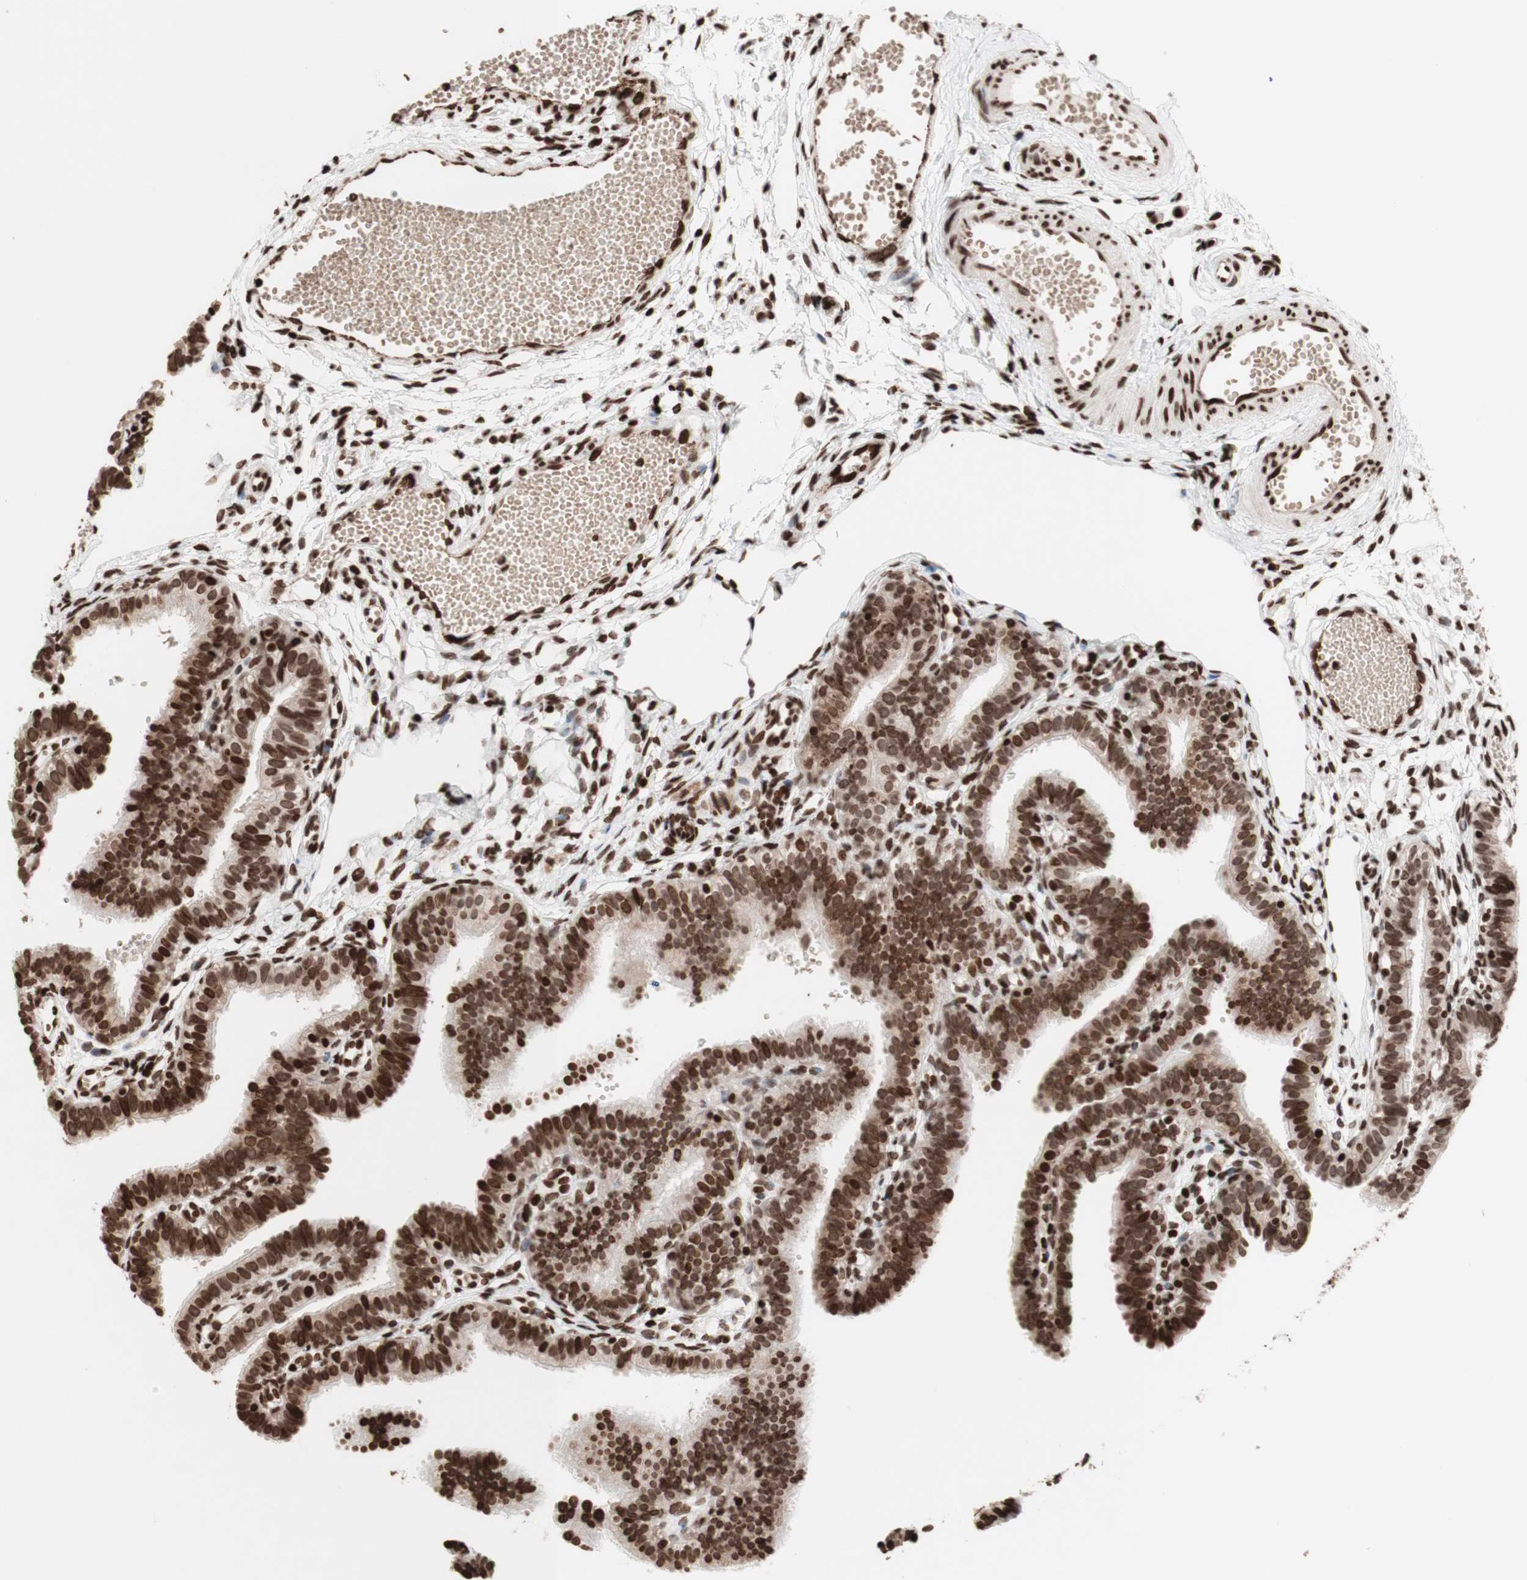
{"staining": {"intensity": "strong", "quantity": ">75%", "location": "nuclear"}, "tissue": "fallopian tube", "cell_type": "Glandular cells", "image_type": "normal", "snomed": [{"axis": "morphology", "description": "Normal tissue, NOS"}, {"axis": "topography", "description": "Fallopian tube"}, {"axis": "topography", "description": "Placenta"}], "caption": "Immunohistochemistry image of unremarkable human fallopian tube stained for a protein (brown), which shows high levels of strong nuclear expression in approximately >75% of glandular cells.", "gene": "NCAPD2", "patient": {"sex": "female", "age": 34}}